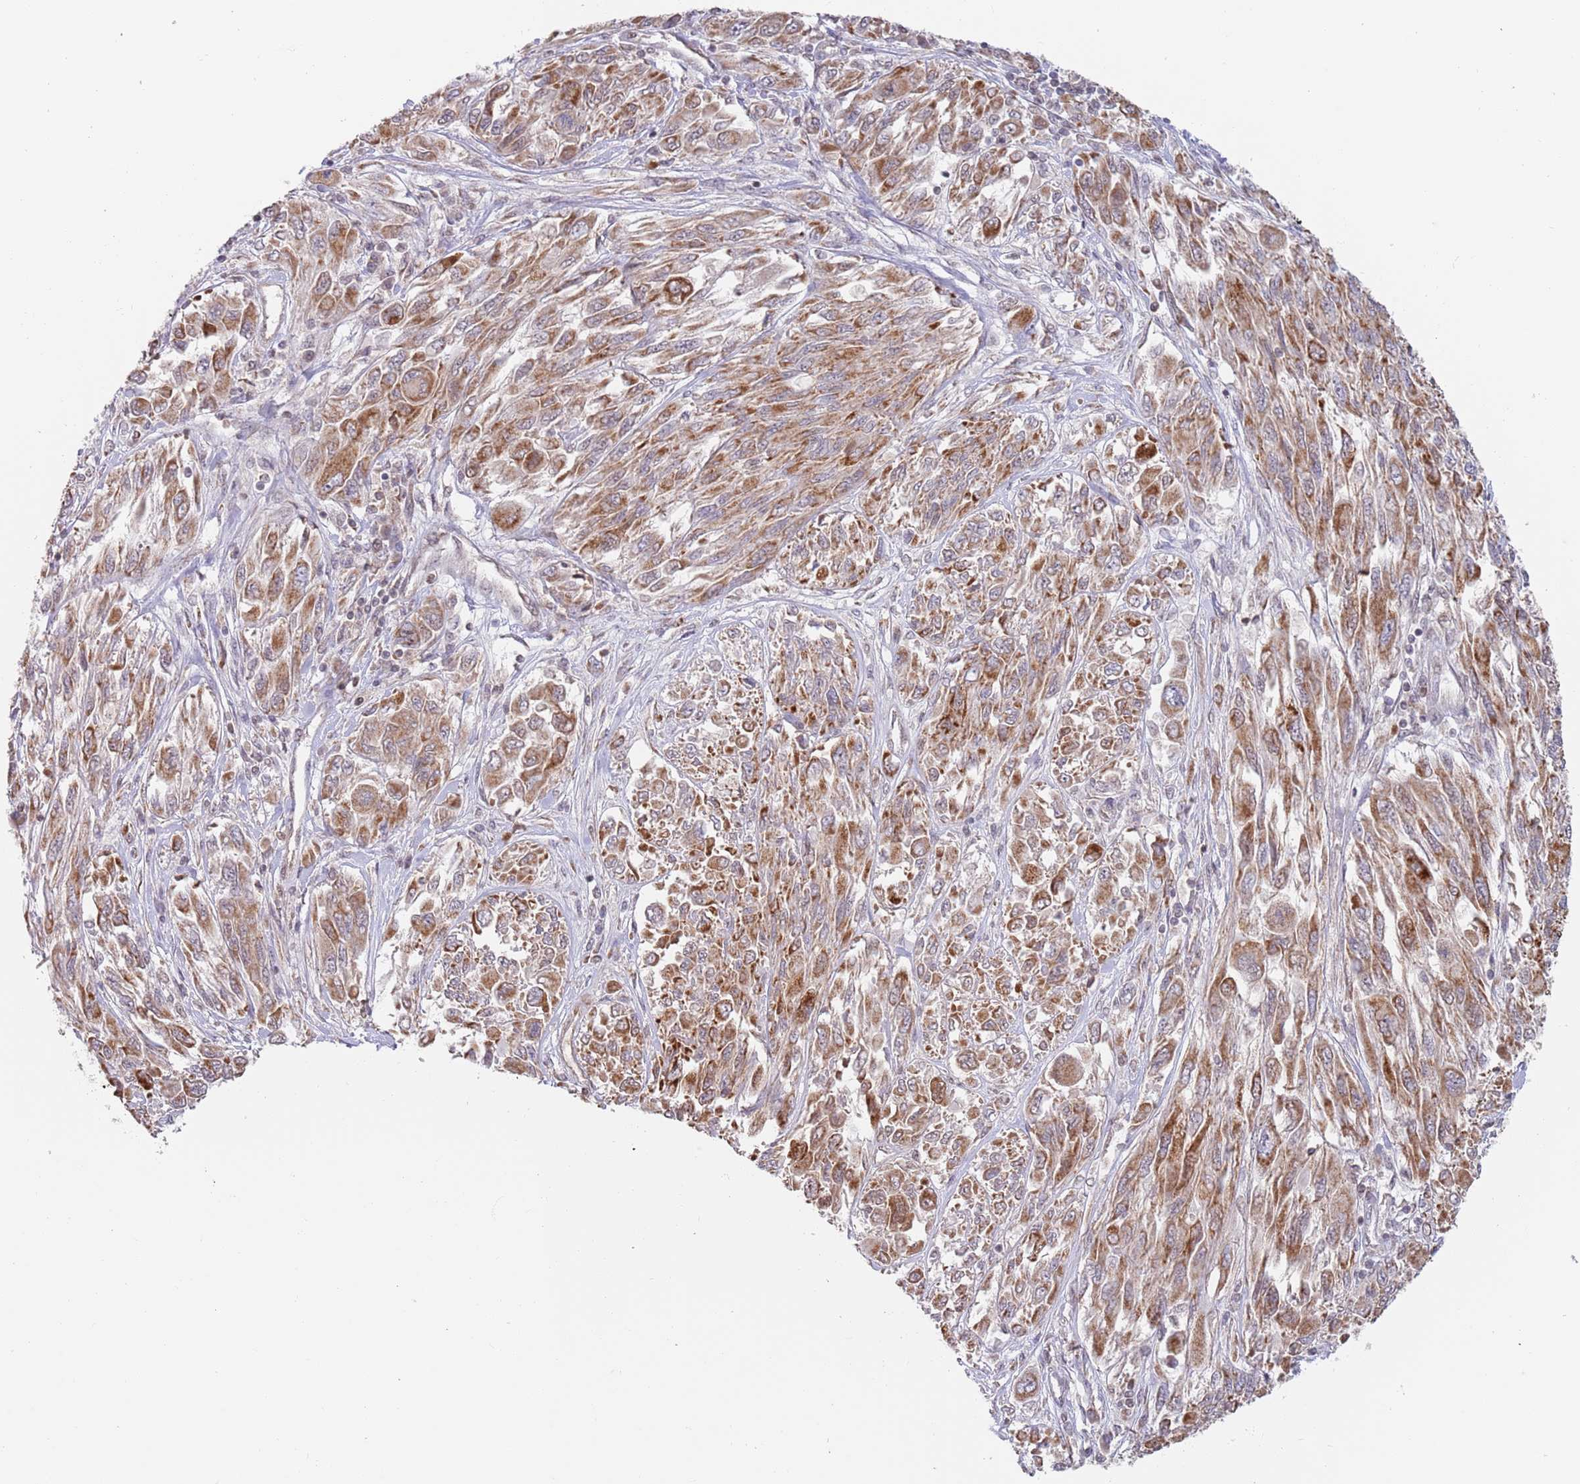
{"staining": {"intensity": "moderate", "quantity": ">75%", "location": "cytoplasmic/membranous"}, "tissue": "melanoma", "cell_type": "Tumor cells", "image_type": "cancer", "snomed": [{"axis": "morphology", "description": "Malignant melanoma, NOS"}, {"axis": "topography", "description": "Skin"}], "caption": "A micrograph of human melanoma stained for a protein reveals moderate cytoplasmic/membranous brown staining in tumor cells.", "gene": "TIMM13", "patient": {"sex": "female", "age": 91}}